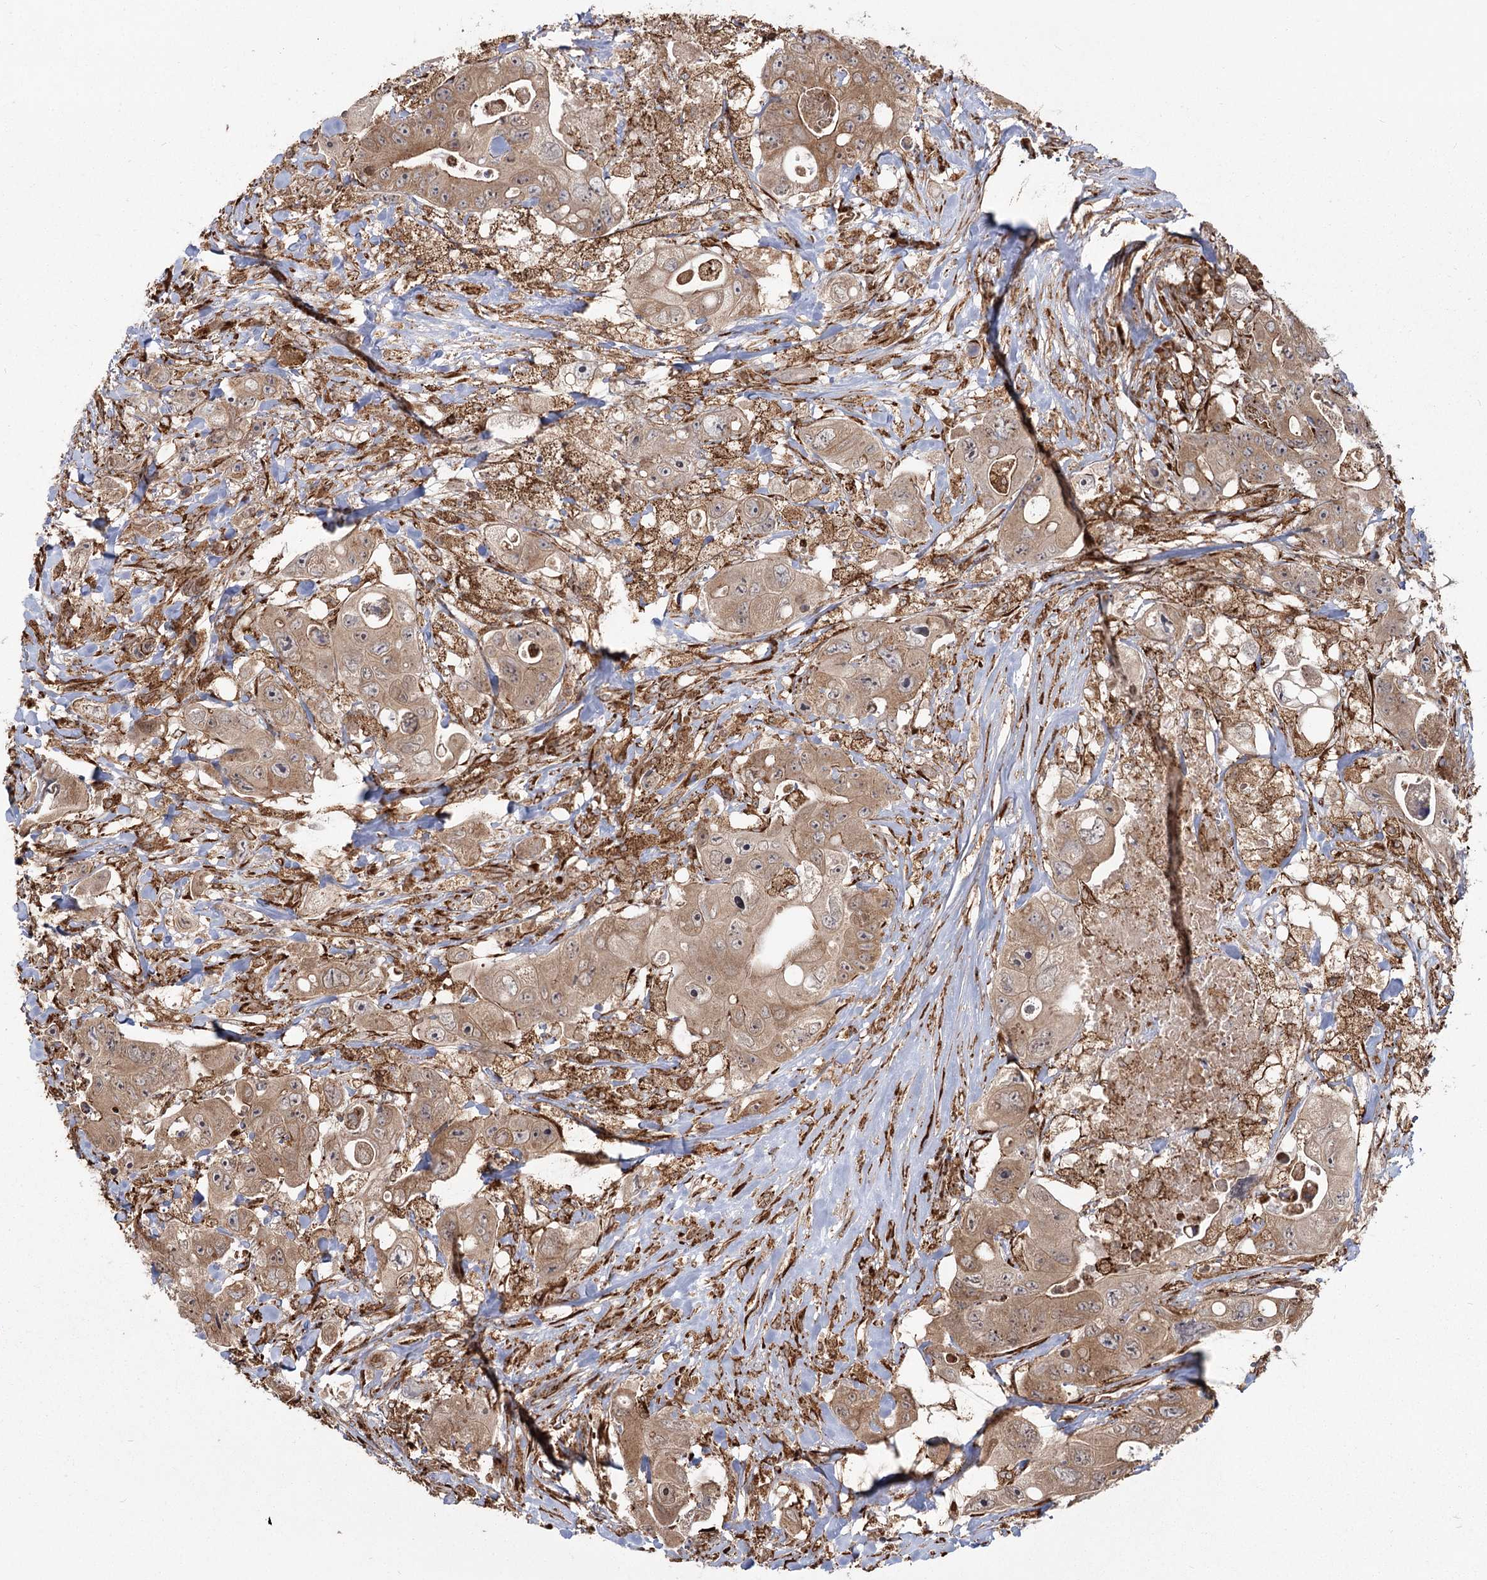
{"staining": {"intensity": "moderate", "quantity": ">75%", "location": "cytoplasmic/membranous"}, "tissue": "colorectal cancer", "cell_type": "Tumor cells", "image_type": "cancer", "snomed": [{"axis": "morphology", "description": "Adenocarcinoma, NOS"}, {"axis": "topography", "description": "Colon"}], "caption": "Immunohistochemical staining of colorectal adenocarcinoma displays medium levels of moderate cytoplasmic/membranous expression in approximately >75% of tumor cells.", "gene": "FAM13A", "patient": {"sex": "female", "age": 46}}